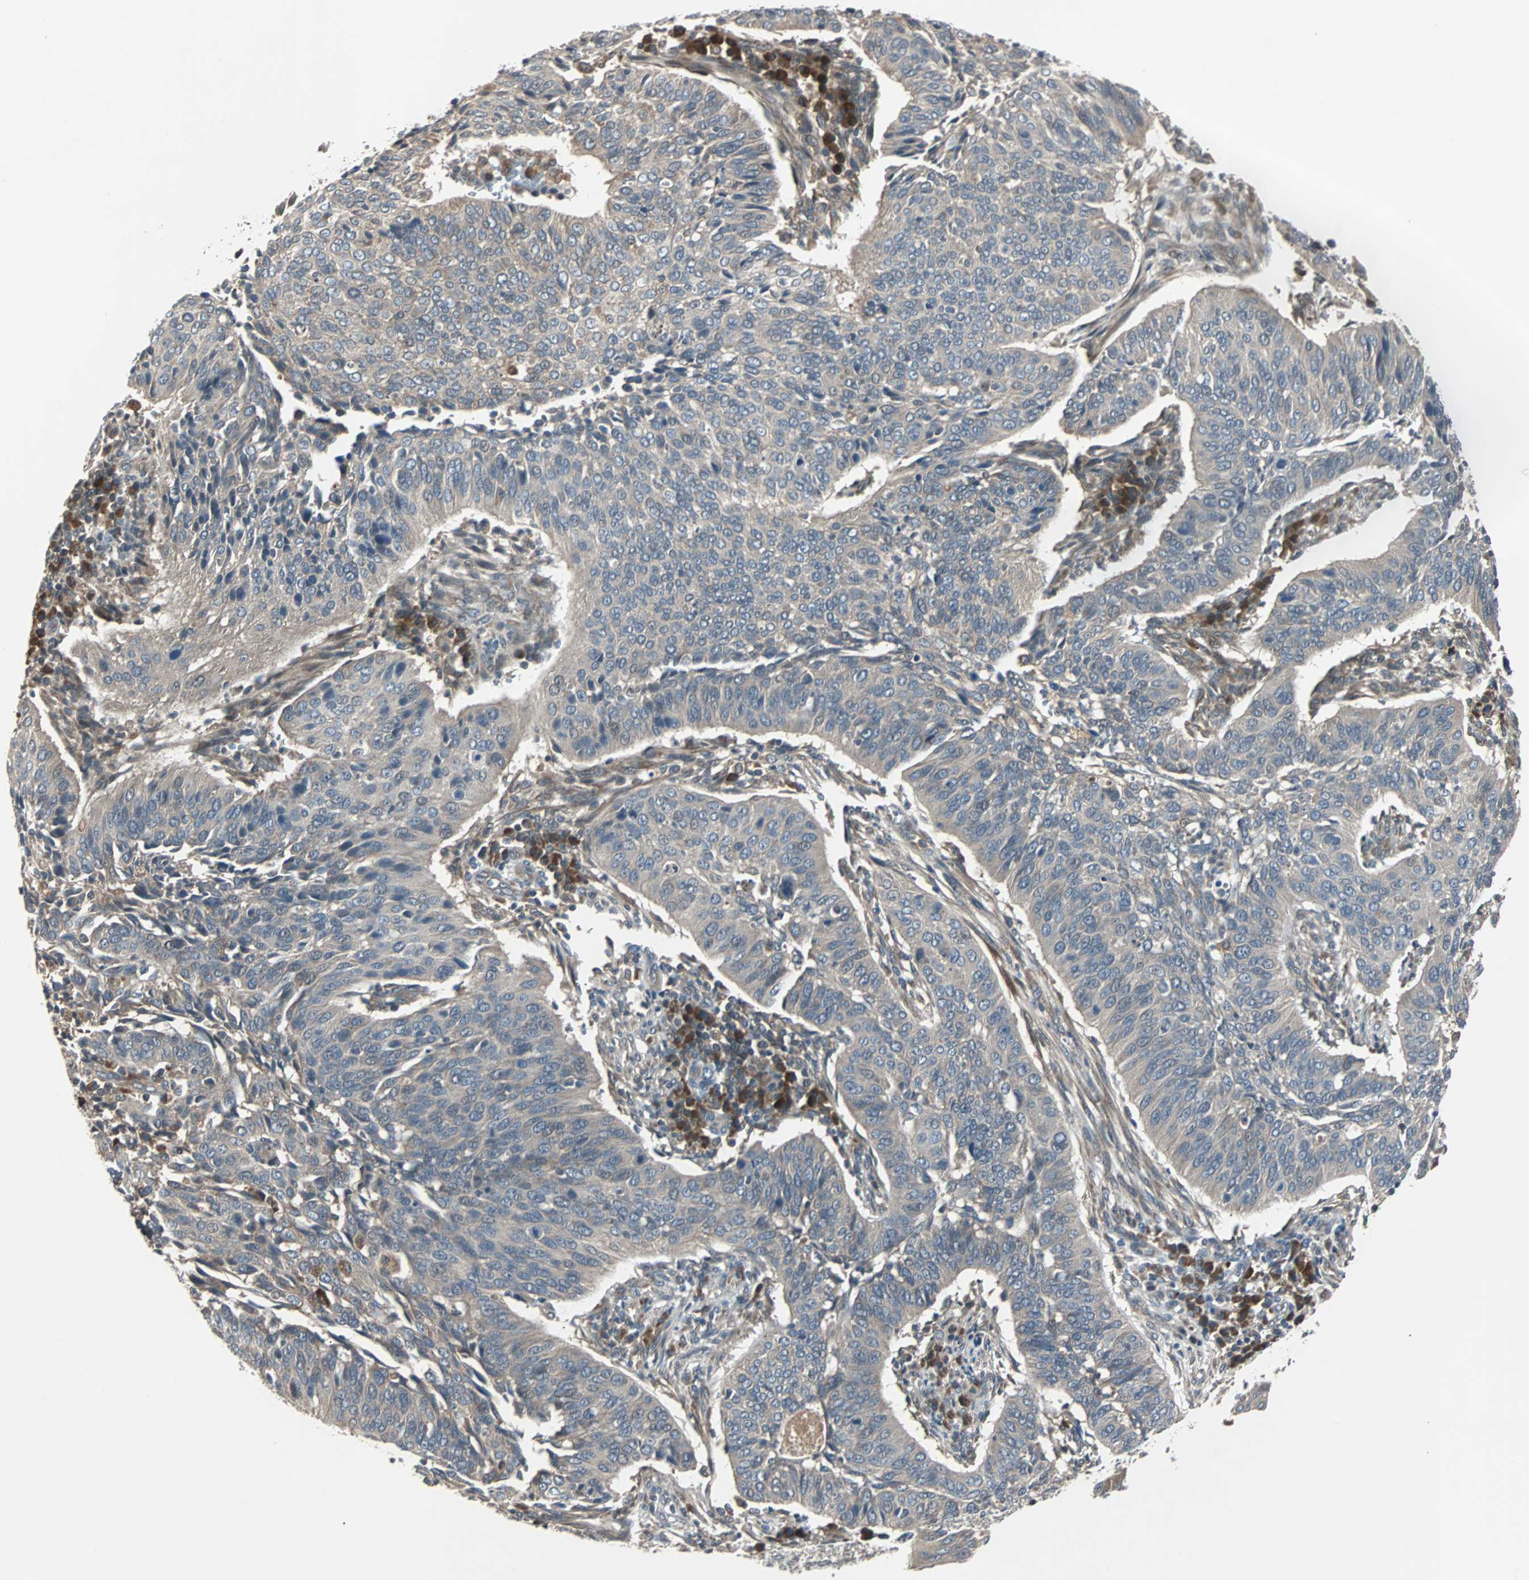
{"staining": {"intensity": "weak", "quantity": ">75%", "location": "cytoplasmic/membranous"}, "tissue": "cervical cancer", "cell_type": "Tumor cells", "image_type": "cancer", "snomed": [{"axis": "morphology", "description": "Squamous cell carcinoma, NOS"}, {"axis": "topography", "description": "Cervix"}], "caption": "IHC (DAB) staining of human cervical squamous cell carcinoma displays weak cytoplasmic/membranous protein positivity in about >75% of tumor cells. The staining is performed using DAB (3,3'-diaminobenzidine) brown chromogen to label protein expression. The nuclei are counter-stained blue using hematoxylin.", "gene": "ARF1", "patient": {"sex": "female", "age": 39}}